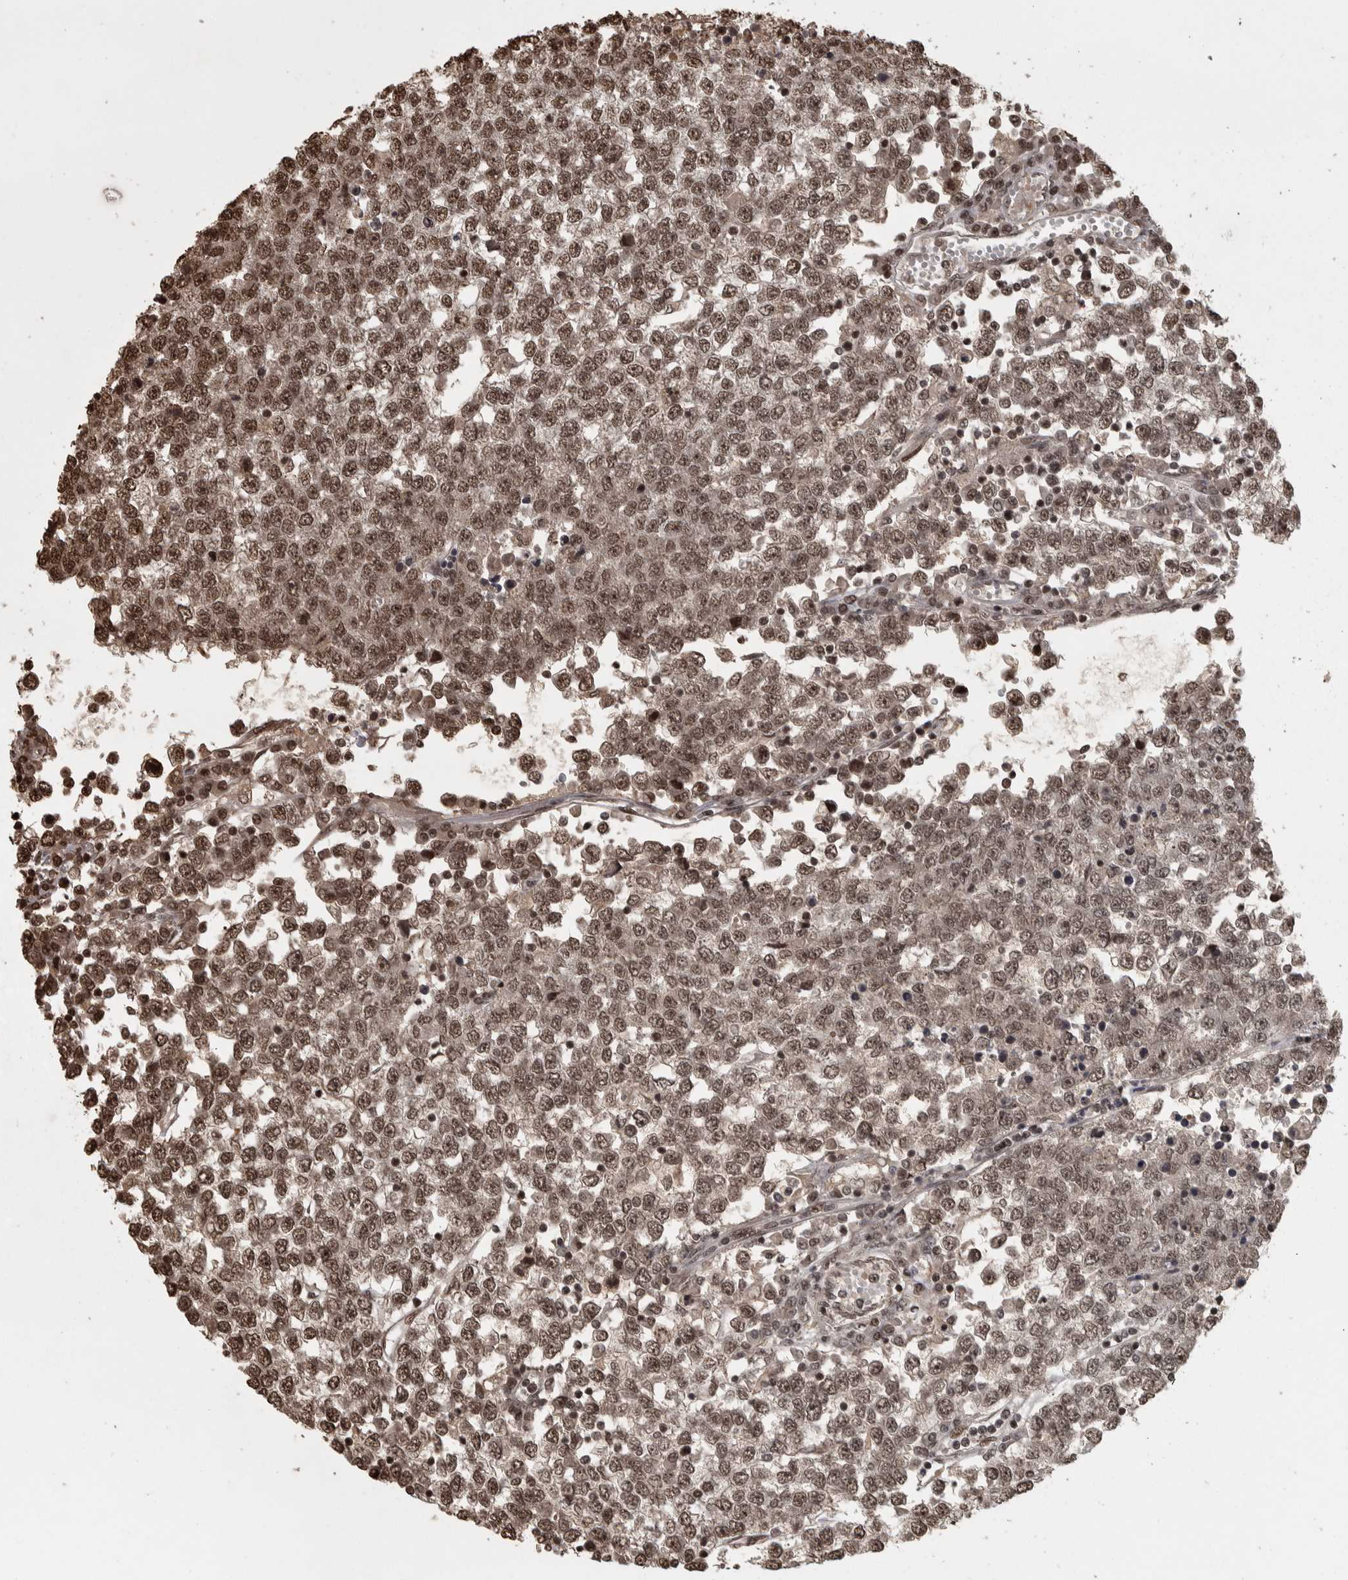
{"staining": {"intensity": "moderate", "quantity": ">75%", "location": "nuclear"}, "tissue": "testis cancer", "cell_type": "Tumor cells", "image_type": "cancer", "snomed": [{"axis": "morphology", "description": "Seminoma, NOS"}, {"axis": "topography", "description": "Testis"}], "caption": "Protein staining demonstrates moderate nuclear staining in about >75% of tumor cells in testis cancer. The staining was performed using DAB (3,3'-diaminobenzidine) to visualize the protein expression in brown, while the nuclei were stained in blue with hematoxylin (Magnification: 20x).", "gene": "ZFHX4", "patient": {"sex": "male", "age": 65}}